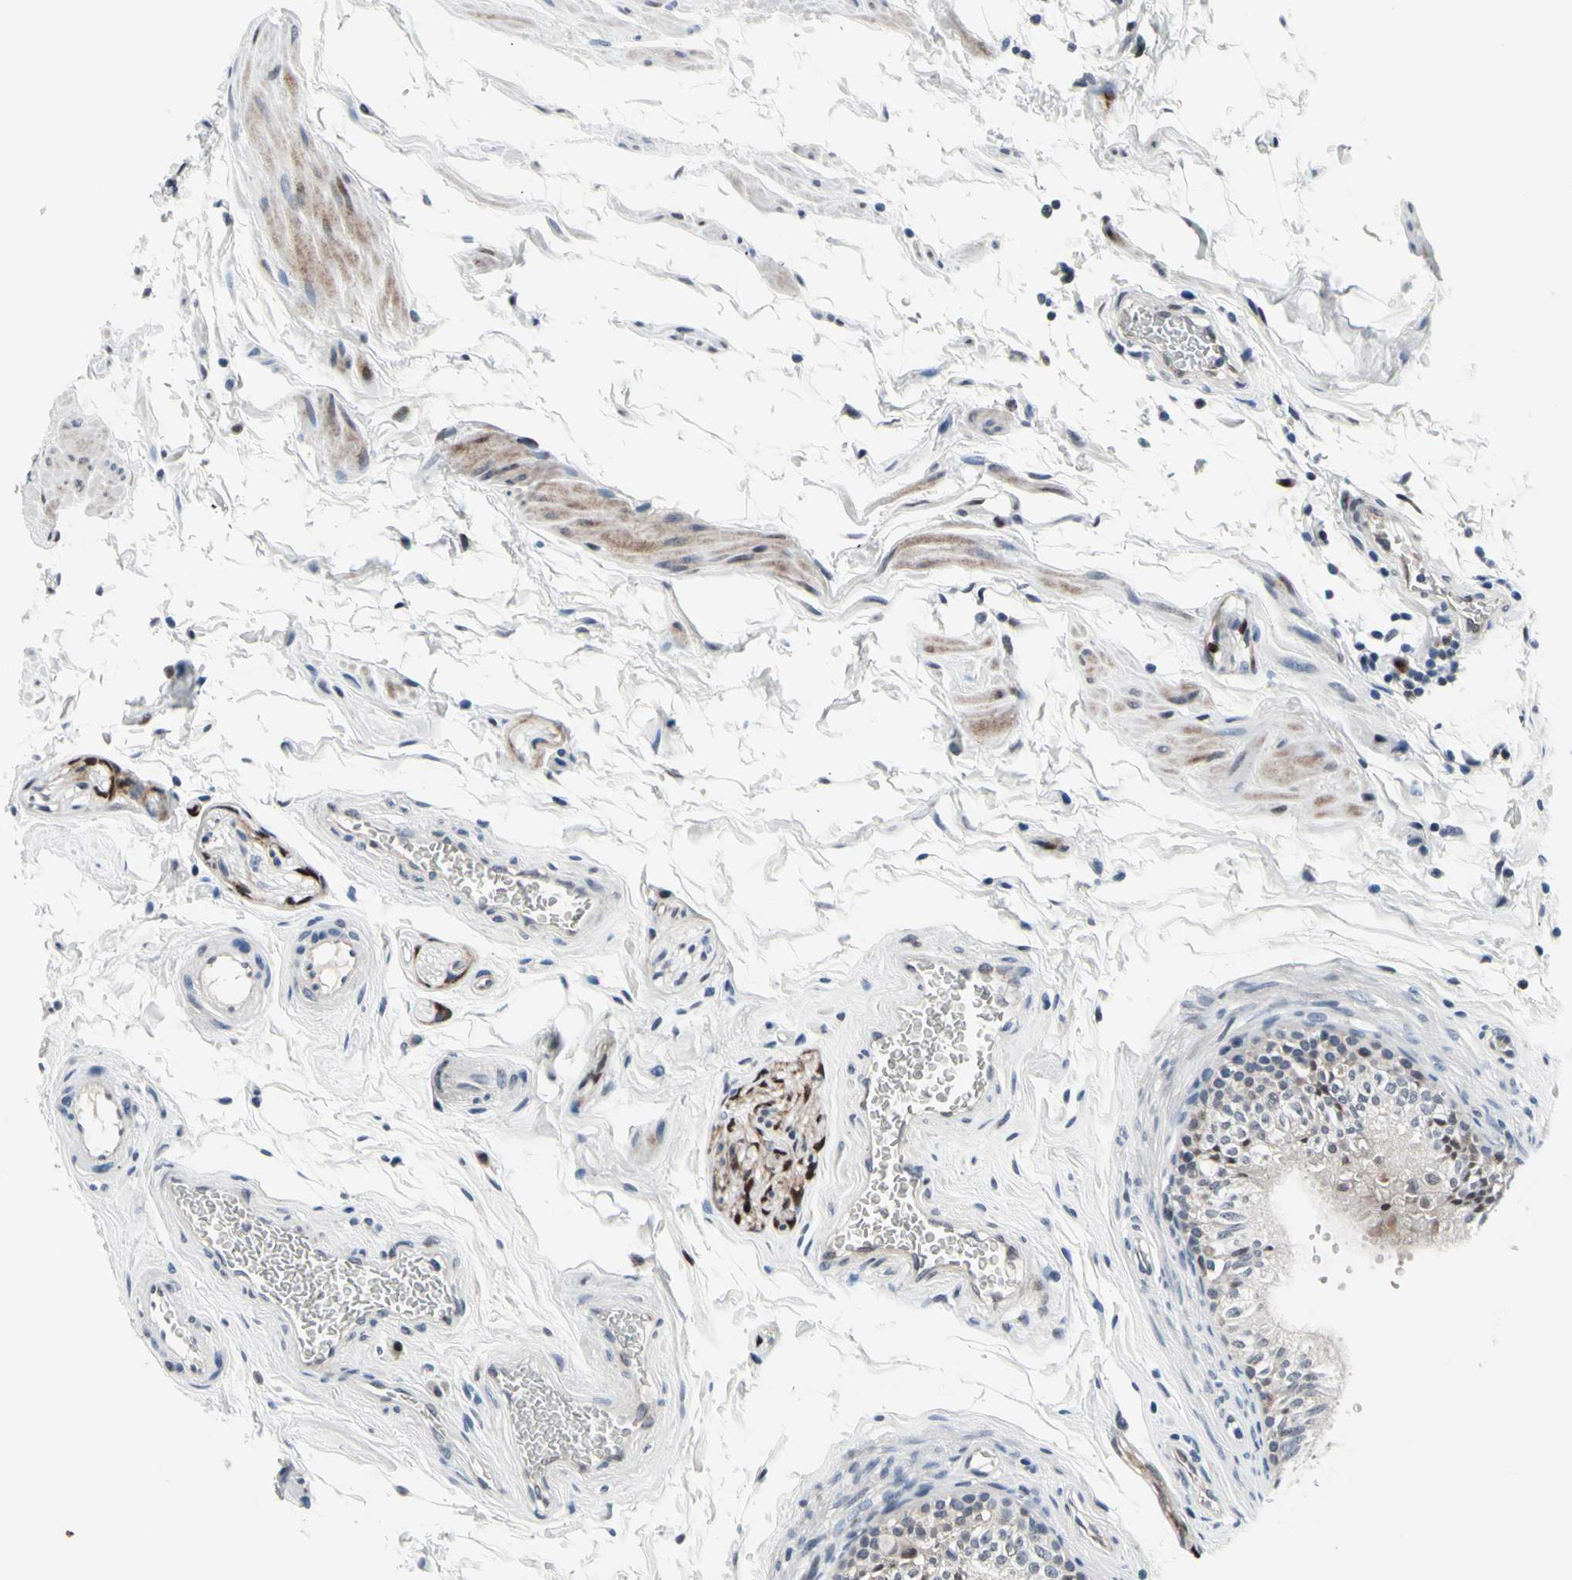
{"staining": {"intensity": "moderate", "quantity": "<25%", "location": "cytoplasmic/membranous,nuclear"}, "tissue": "epididymis", "cell_type": "Glandular cells", "image_type": "normal", "snomed": [{"axis": "morphology", "description": "Normal tissue, NOS"}, {"axis": "topography", "description": "Testis"}, {"axis": "topography", "description": "Epididymis"}], "caption": "Protein staining reveals moderate cytoplasmic/membranous,nuclear positivity in about <25% of glandular cells in unremarkable epididymis.", "gene": "TXN", "patient": {"sex": "male", "age": 36}}